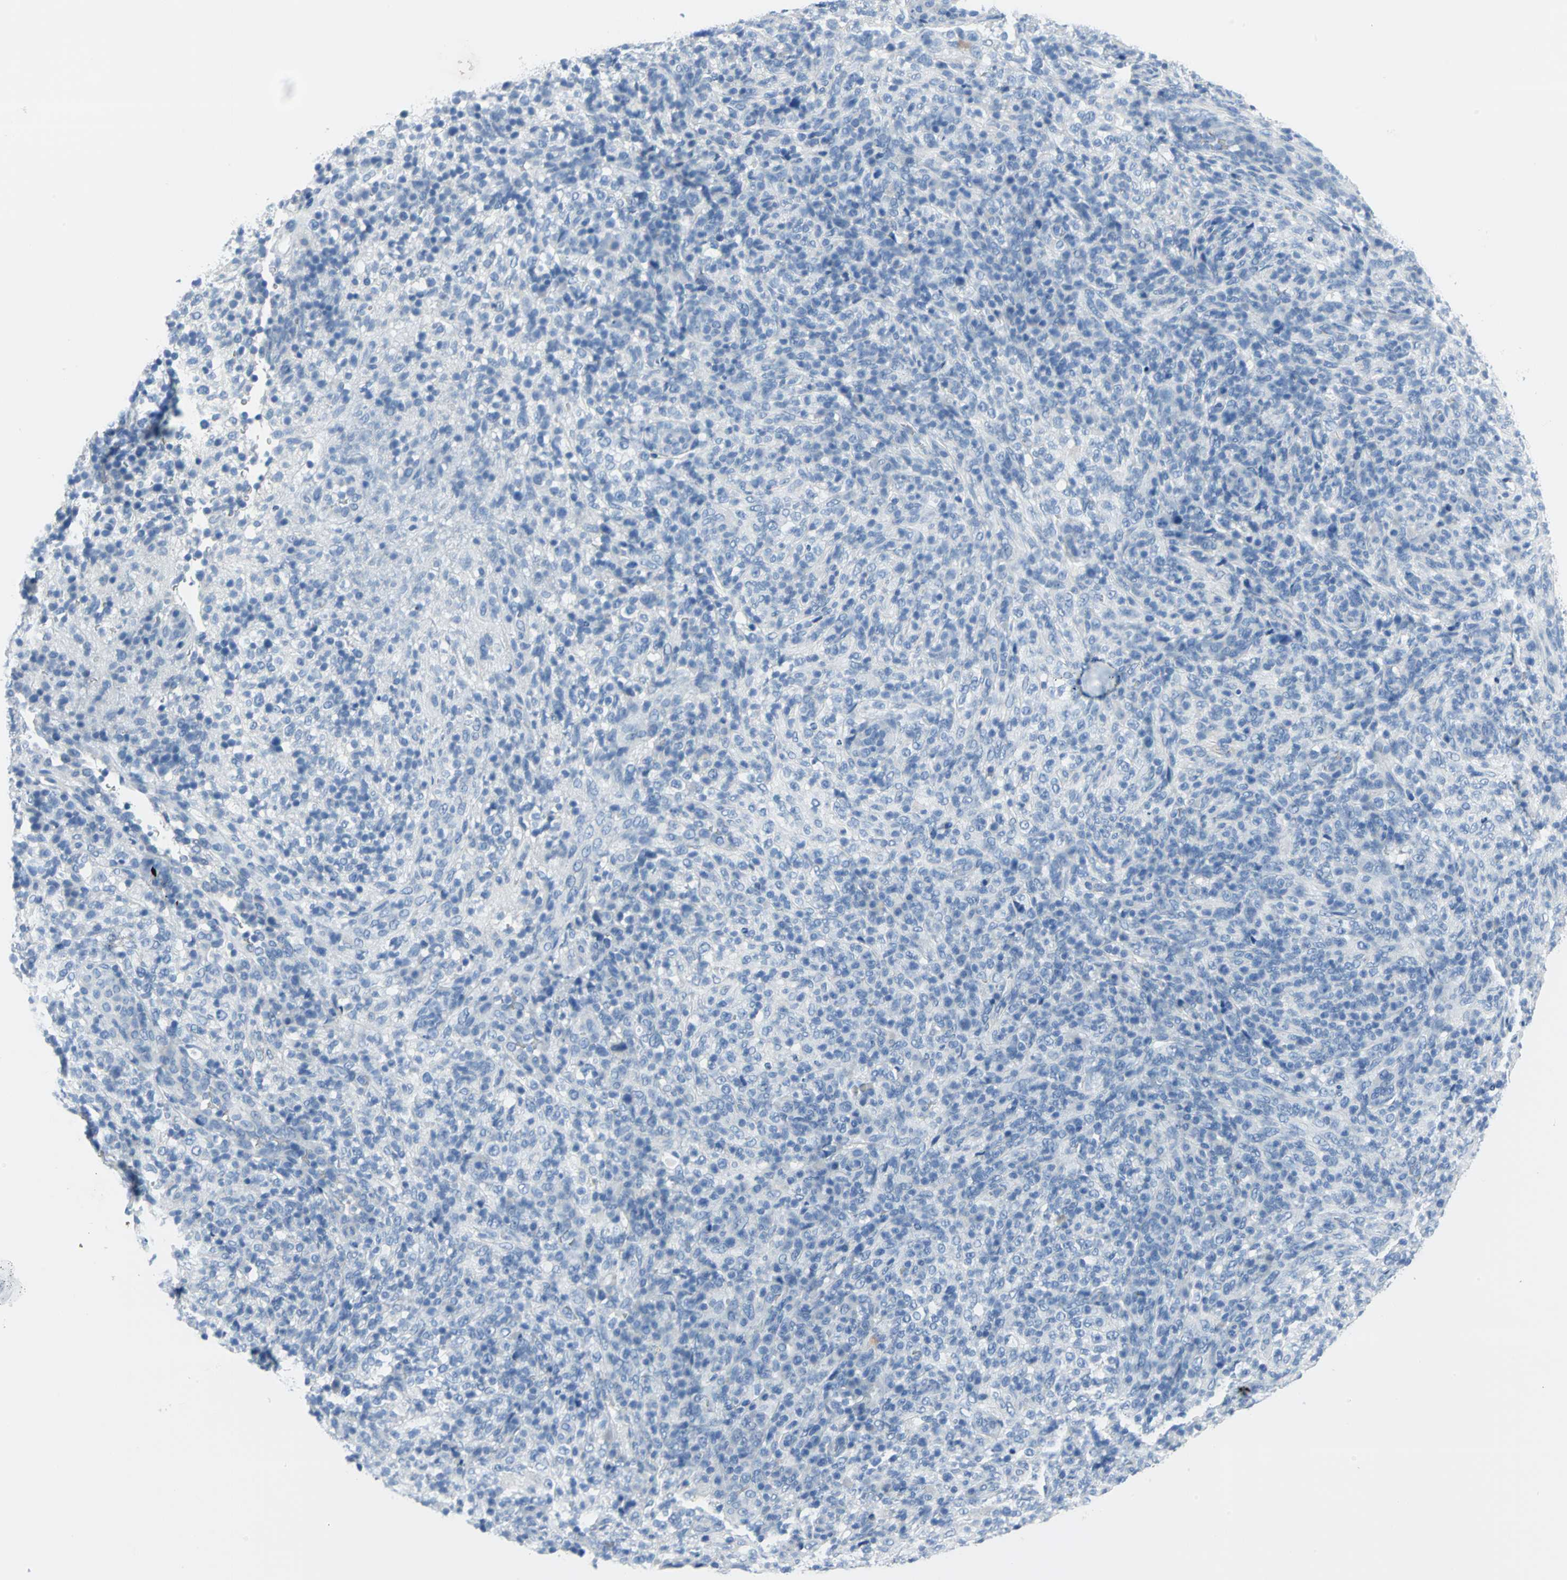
{"staining": {"intensity": "negative", "quantity": "none", "location": "none"}, "tissue": "lymphoma", "cell_type": "Tumor cells", "image_type": "cancer", "snomed": [{"axis": "morphology", "description": "Malignant lymphoma, non-Hodgkin's type, High grade"}, {"axis": "topography", "description": "Lymph node"}], "caption": "Malignant lymphoma, non-Hodgkin's type (high-grade) stained for a protein using immunohistochemistry displays no staining tumor cells.", "gene": "SFN", "patient": {"sex": "female", "age": 76}}